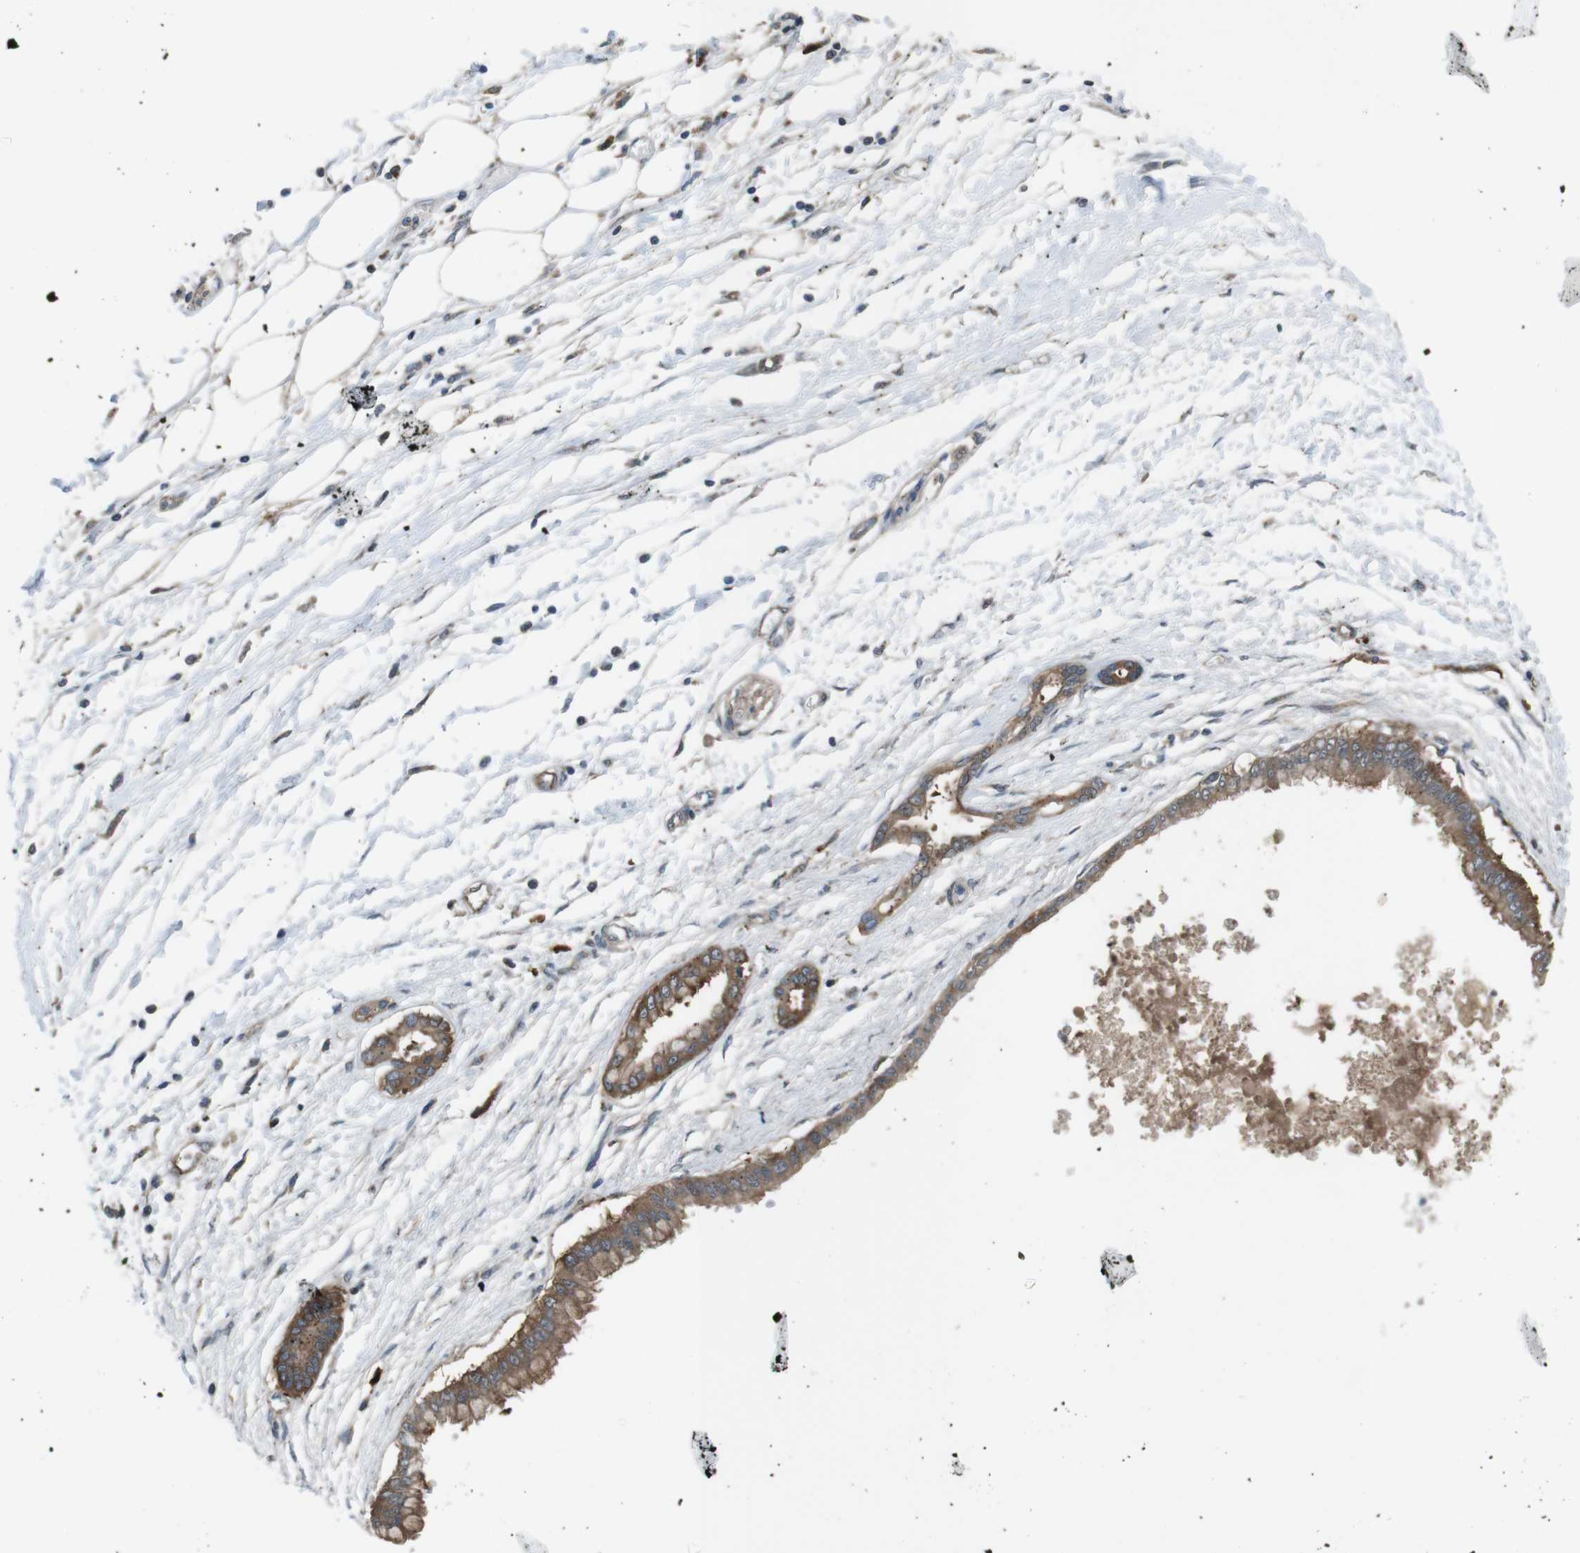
{"staining": {"intensity": "moderate", "quantity": ">75%", "location": "cytoplasmic/membranous"}, "tissue": "pancreatic cancer", "cell_type": "Tumor cells", "image_type": "cancer", "snomed": [{"axis": "morphology", "description": "Adenocarcinoma, NOS"}, {"axis": "topography", "description": "Pancreas"}], "caption": "Immunohistochemical staining of human pancreatic adenocarcinoma shows moderate cytoplasmic/membranous protein positivity in approximately >75% of tumor cells. (DAB (3,3'-diaminobenzidine) IHC with brightfield microscopy, high magnification).", "gene": "SLC22A23", "patient": {"sex": "male", "age": 56}}